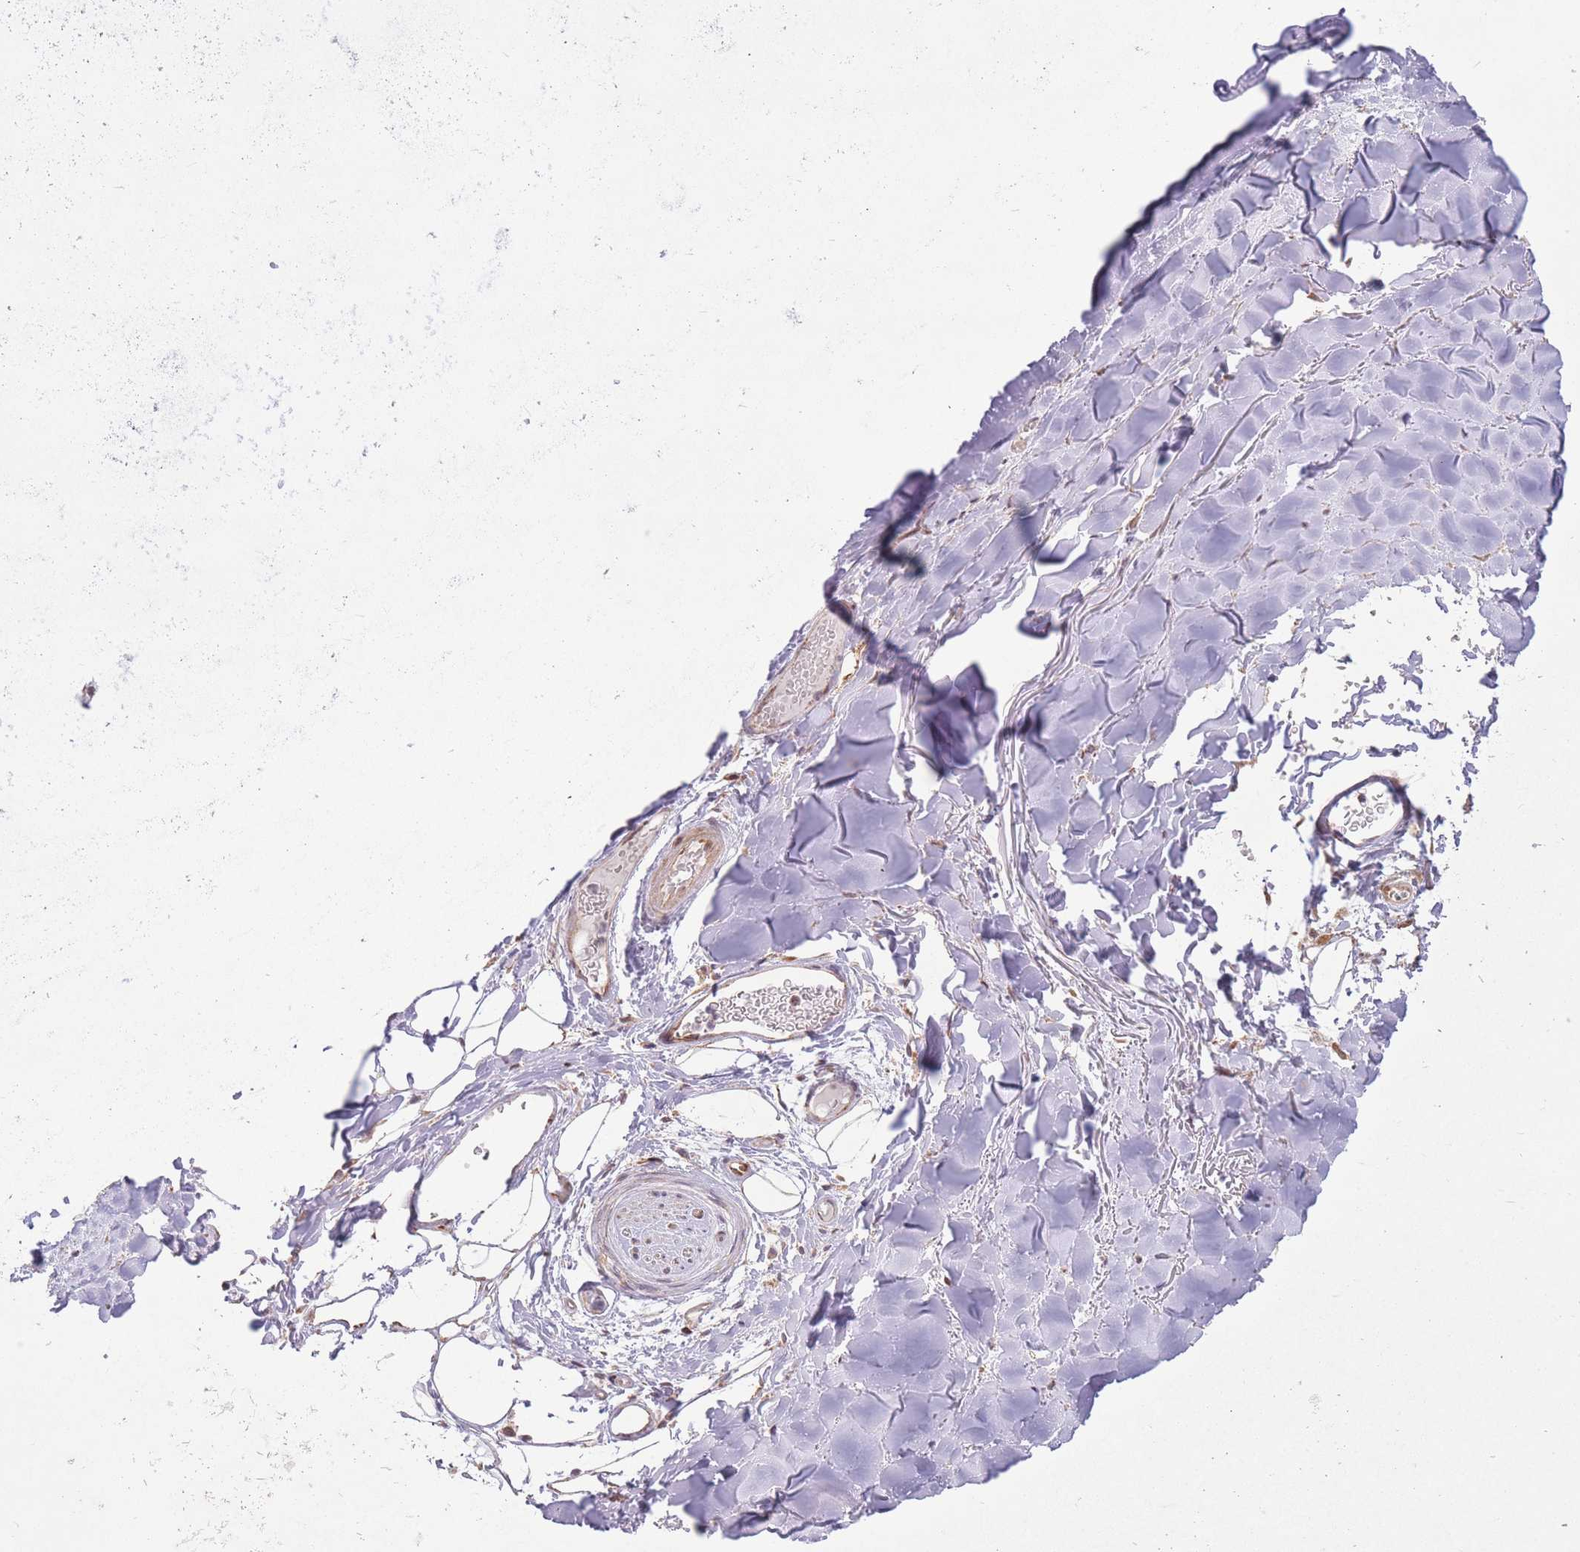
{"staining": {"intensity": "negative", "quantity": "none", "location": "none"}, "tissue": "adipose tissue", "cell_type": "Adipocytes", "image_type": "normal", "snomed": [{"axis": "morphology", "description": "Normal tissue, NOS"}, {"axis": "topography", "description": "Cartilage tissue"}], "caption": "This is an immunohistochemistry image of normal human adipose tissue. There is no expression in adipocytes.", "gene": "DPYSL4", "patient": {"sex": "male", "age": 80}}